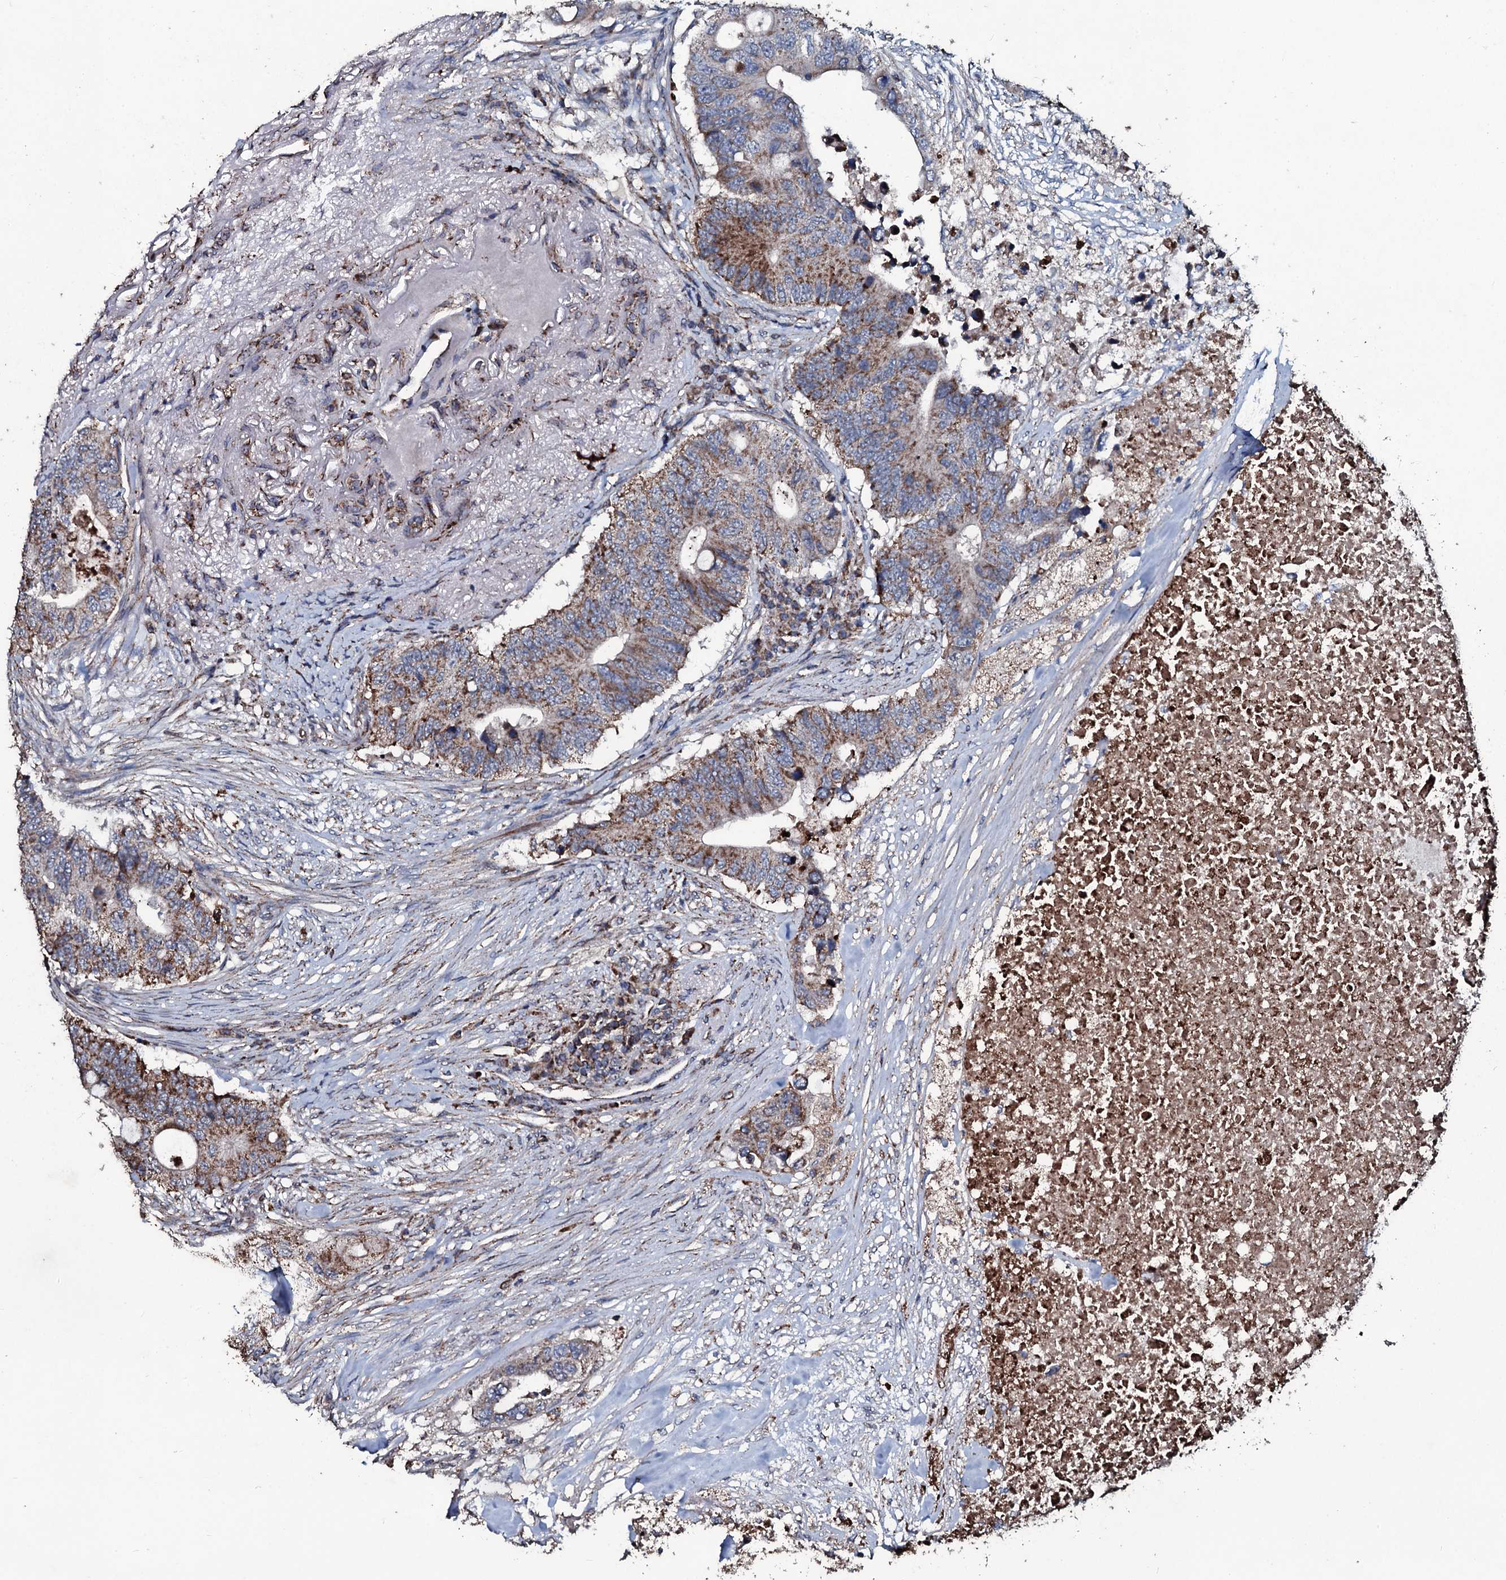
{"staining": {"intensity": "moderate", "quantity": ">75%", "location": "cytoplasmic/membranous"}, "tissue": "colorectal cancer", "cell_type": "Tumor cells", "image_type": "cancer", "snomed": [{"axis": "morphology", "description": "Adenocarcinoma, NOS"}, {"axis": "topography", "description": "Colon"}], "caption": "Human colorectal cancer (adenocarcinoma) stained for a protein (brown) reveals moderate cytoplasmic/membranous positive positivity in about >75% of tumor cells.", "gene": "DYNC2I2", "patient": {"sex": "male", "age": 71}}